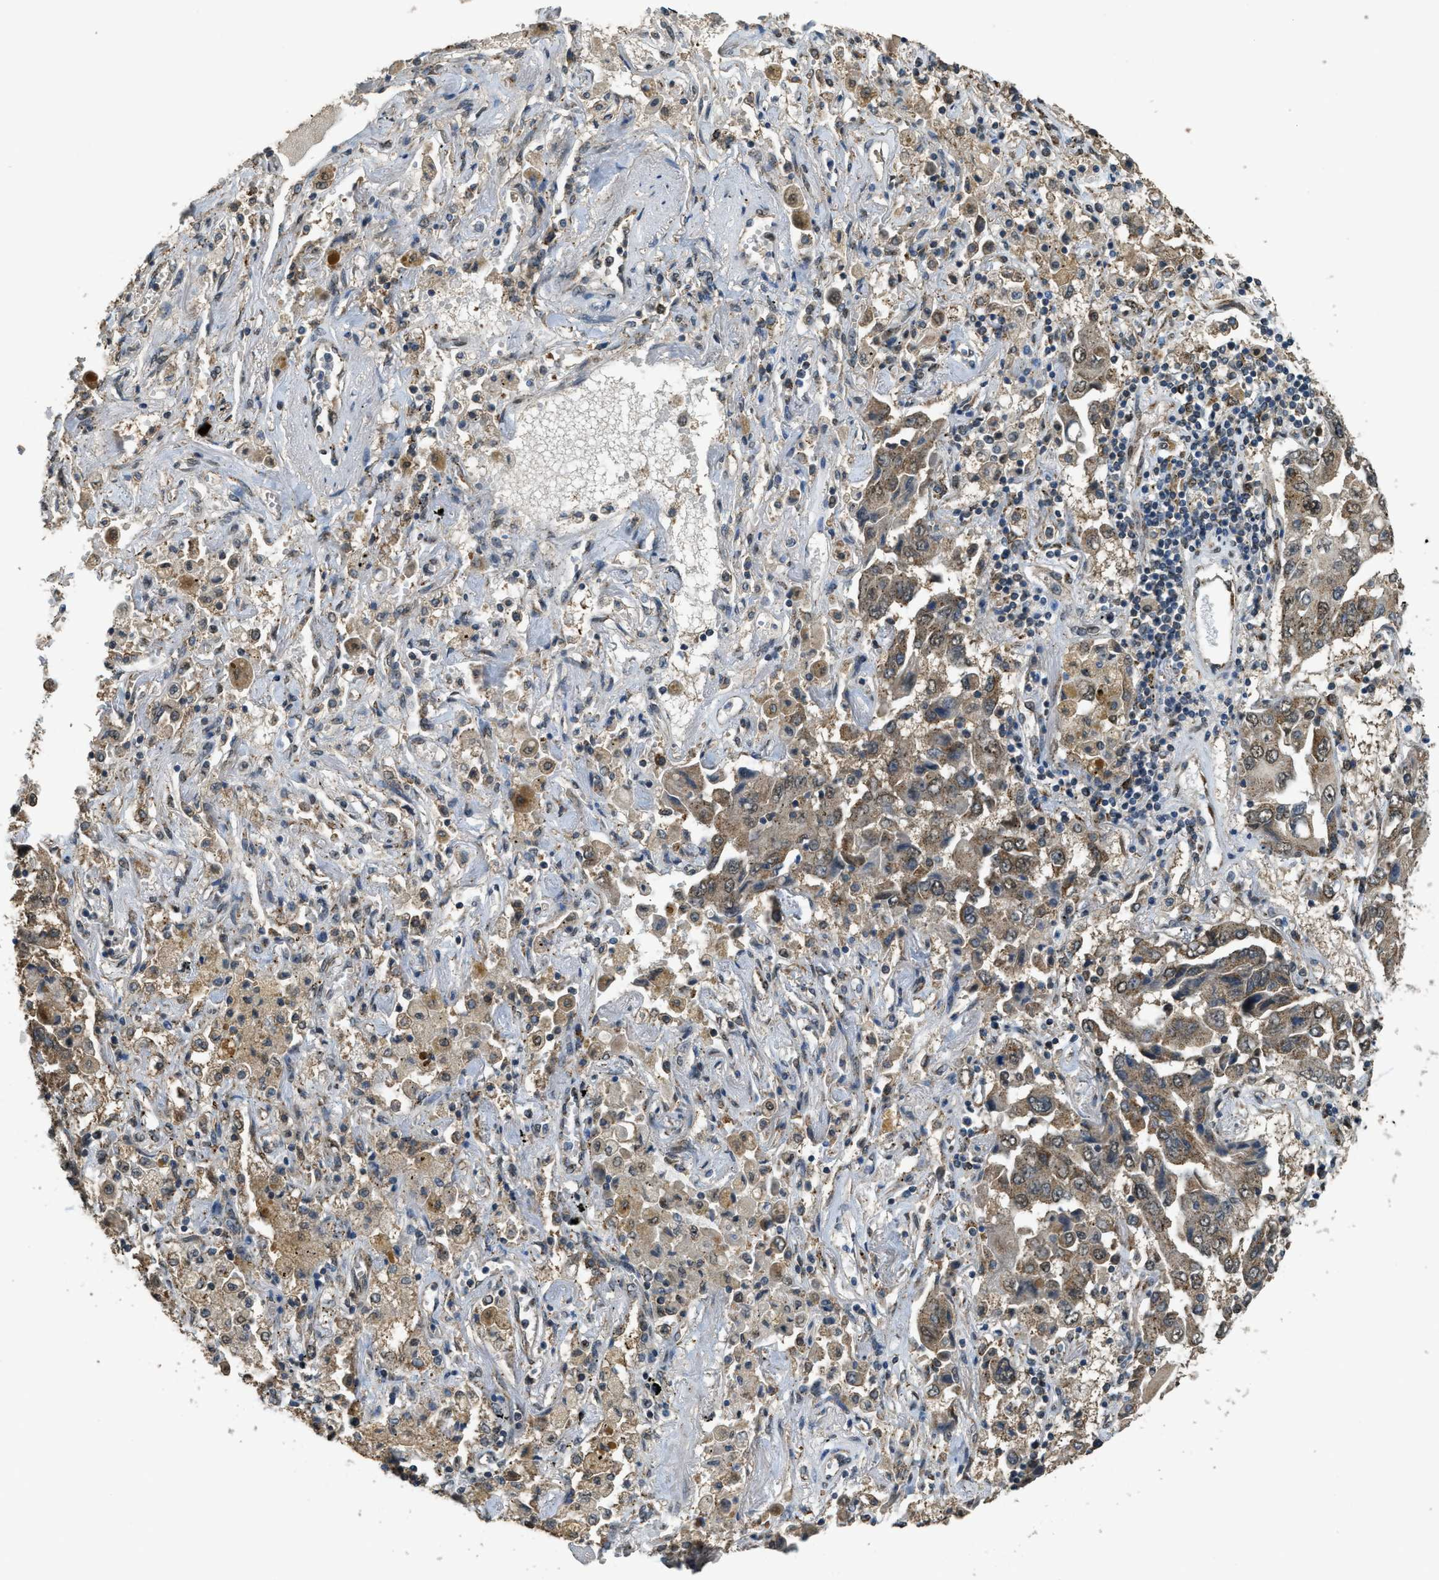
{"staining": {"intensity": "moderate", "quantity": ">75%", "location": "cytoplasmic/membranous"}, "tissue": "lung cancer", "cell_type": "Tumor cells", "image_type": "cancer", "snomed": [{"axis": "morphology", "description": "Adenocarcinoma, NOS"}, {"axis": "topography", "description": "Lung"}], "caption": "Immunohistochemical staining of human adenocarcinoma (lung) shows moderate cytoplasmic/membranous protein positivity in approximately >75% of tumor cells.", "gene": "IPO7", "patient": {"sex": "female", "age": 65}}